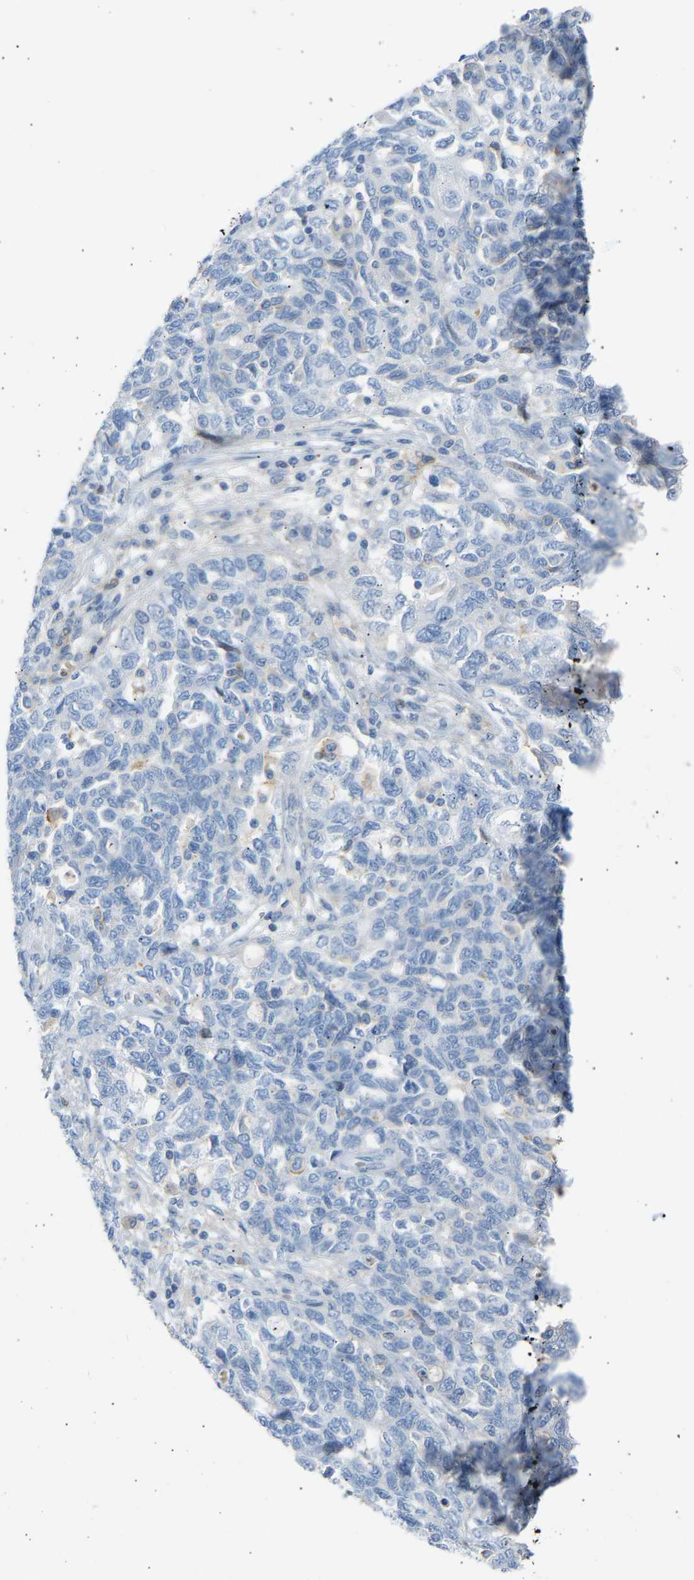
{"staining": {"intensity": "negative", "quantity": "none", "location": "none"}, "tissue": "ovarian cancer", "cell_type": "Tumor cells", "image_type": "cancer", "snomed": [{"axis": "morphology", "description": "Carcinoma, NOS"}, {"axis": "morphology", "description": "Cystadenocarcinoma, serous, NOS"}, {"axis": "topography", "description": "Ovary"}], "caption": "Immunohistochemistry image of human carcinoma (ovarian) stained for a protein (brown), which reveals no positivity in tumor cells.", "gene": "GNAS", "patient": {"sex": "female", "age": 69}}